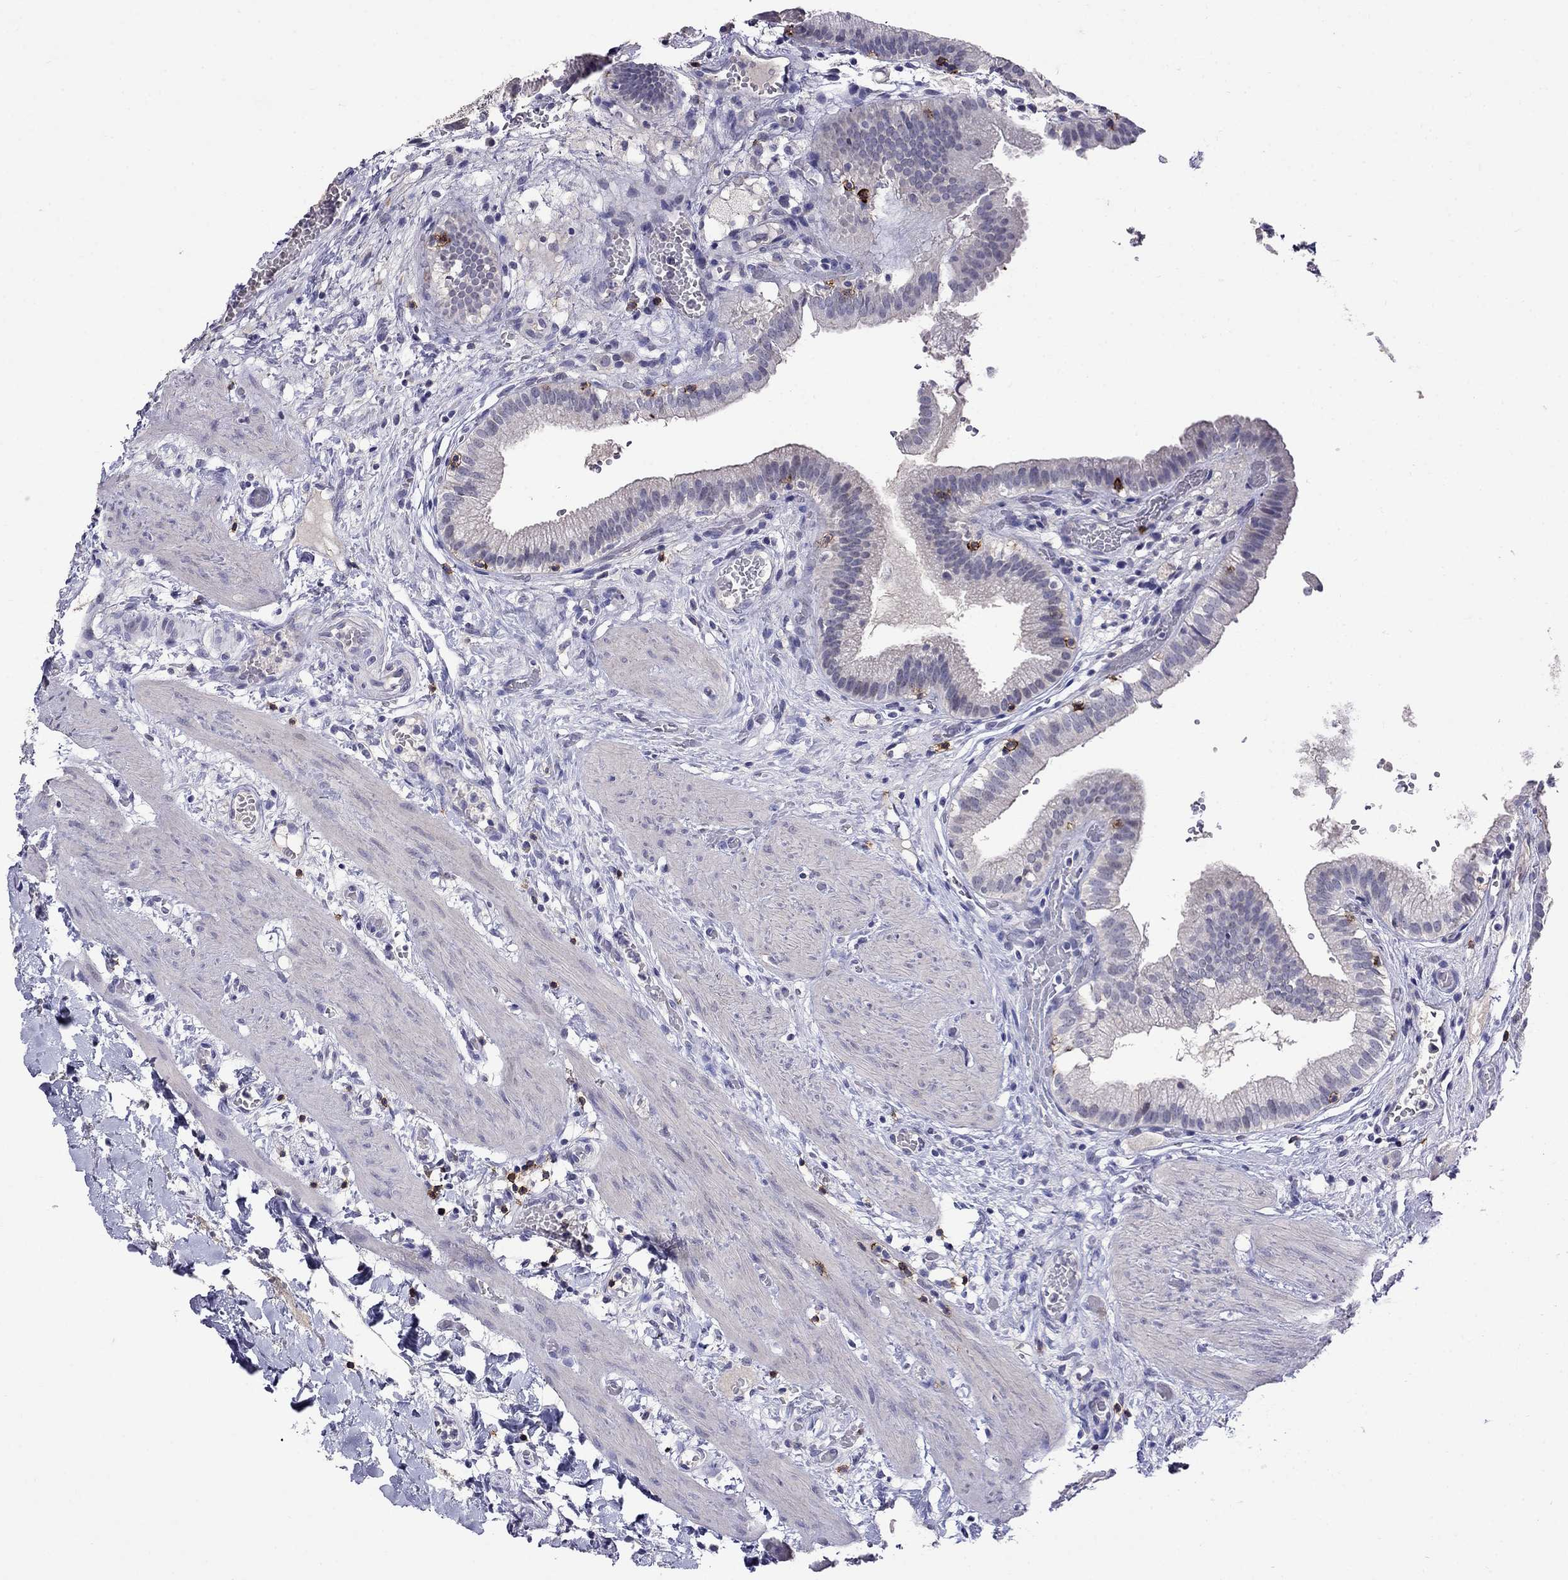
{"staining": {"intensity": "negative", "quantity": "none", "location": "none"}, "tissue": "gallbladder", "cell_type": "Glandular cells", "image_type": "normal", "snomed": [{"axis": "morphology", "description": "Normal tissue, NOS"}, {"axis": "topography", "description": "Gallbladder"}], "caption": "DAB (3,3'-diaminobenzidine) immunohistochemical staining of benign human gallbladder displays no significant positivity in glandular cells. (DAB (3,3'-diaminobenzidine) immunohistochemistry (IHC) visualized using brightfield microscopy, high magnification).", "gene": "CD8B", "patient": {"sex": "female", "age": 24}}